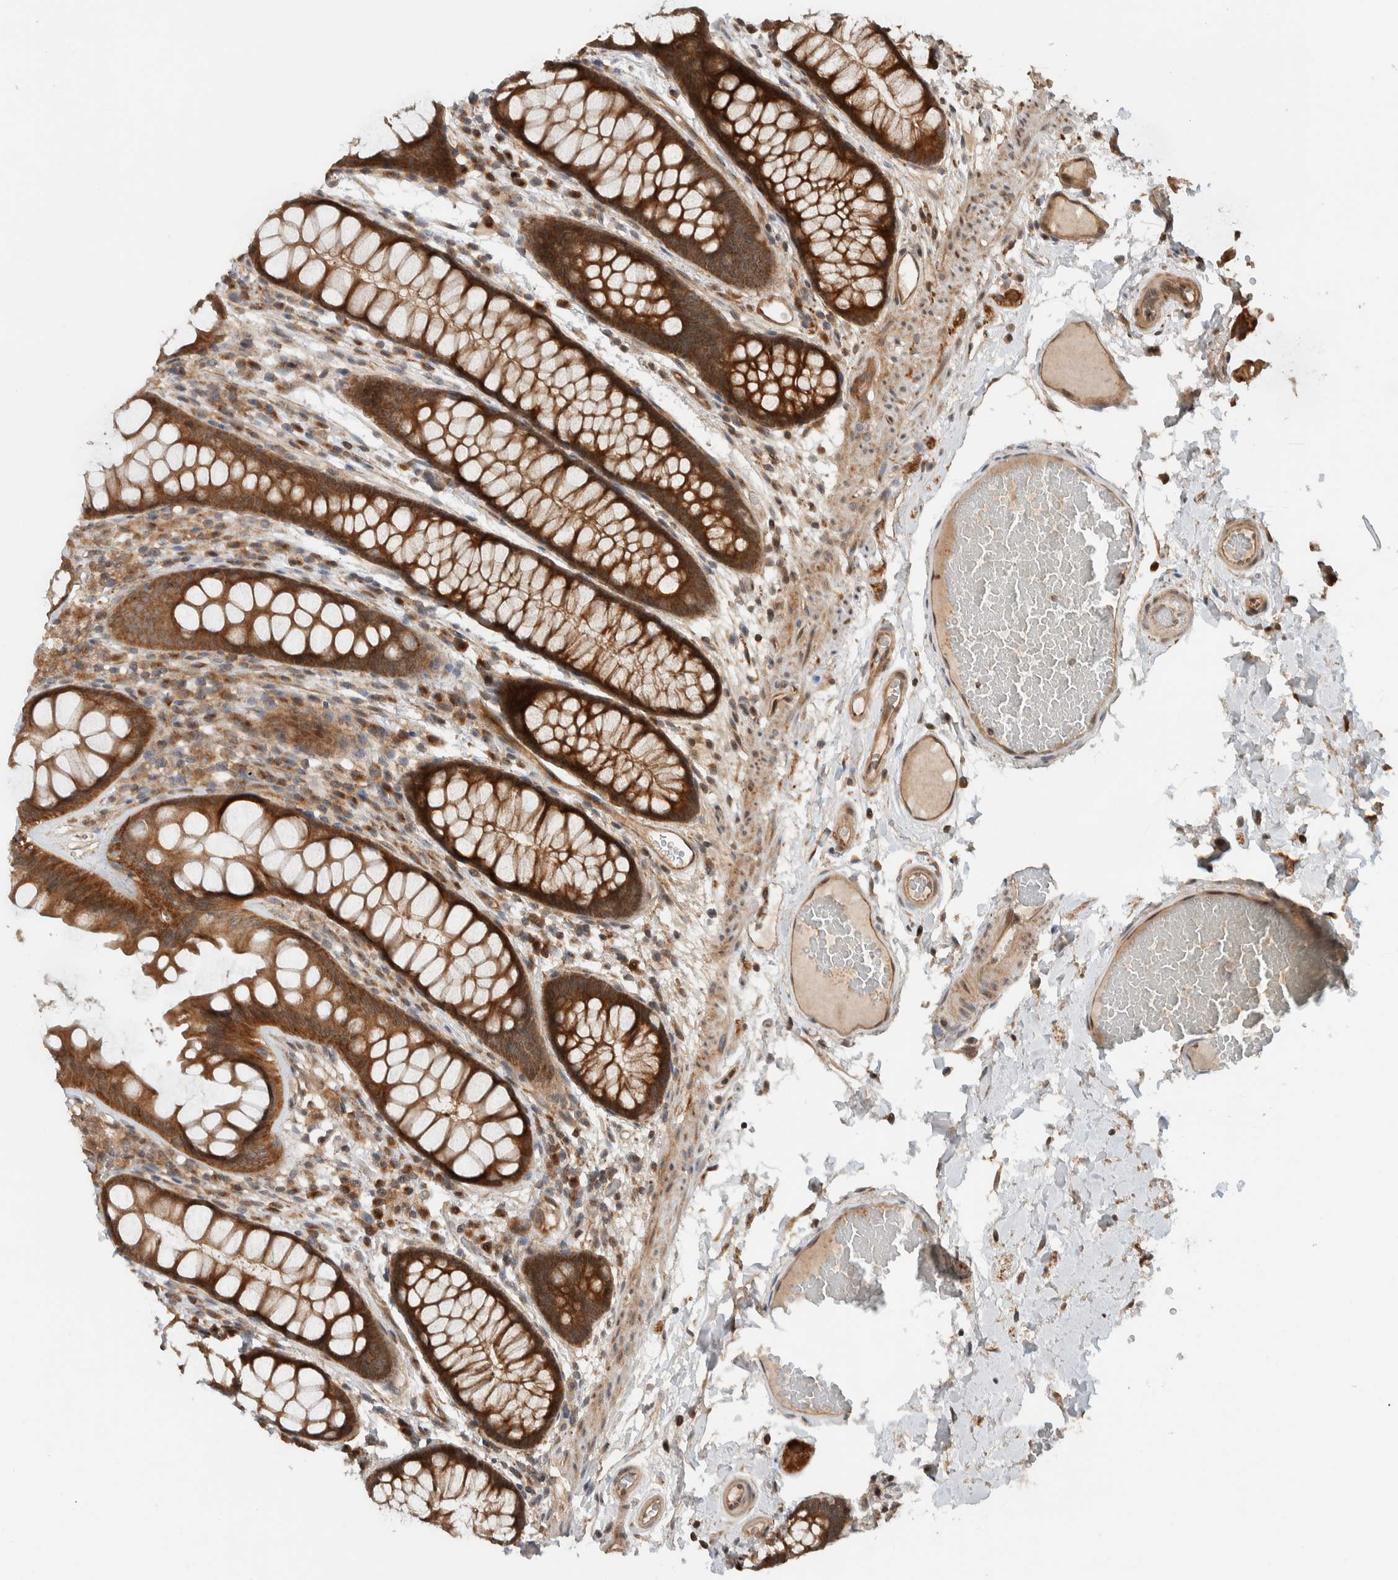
{"staining": {"intensity": "moderate", "quantity": ">75%", "location": "cytoplasmic/membranous"}, "tissue": "colon", "cell_type": "Endothelial cells", "image_type": "normal", "snomed": [{"axis": "morphology", "description": "Normal tissue, NOS"}, {"axis": "topography", "description": "Colon"}], "caption": "Immunohistochemical staining of unremarkable colon reveals medium levels of moderate cytoplasmic/membranous positivity in about >75% of endothelial cells. The staining is performed using DAB (3,3'-diaminobenzidine) brown chromogen to label protein expression. The nuclei are counter-stained blue using hematoxylin.", "gene": "KLHL6", "patient": {"sex": "female", "age": 56}}